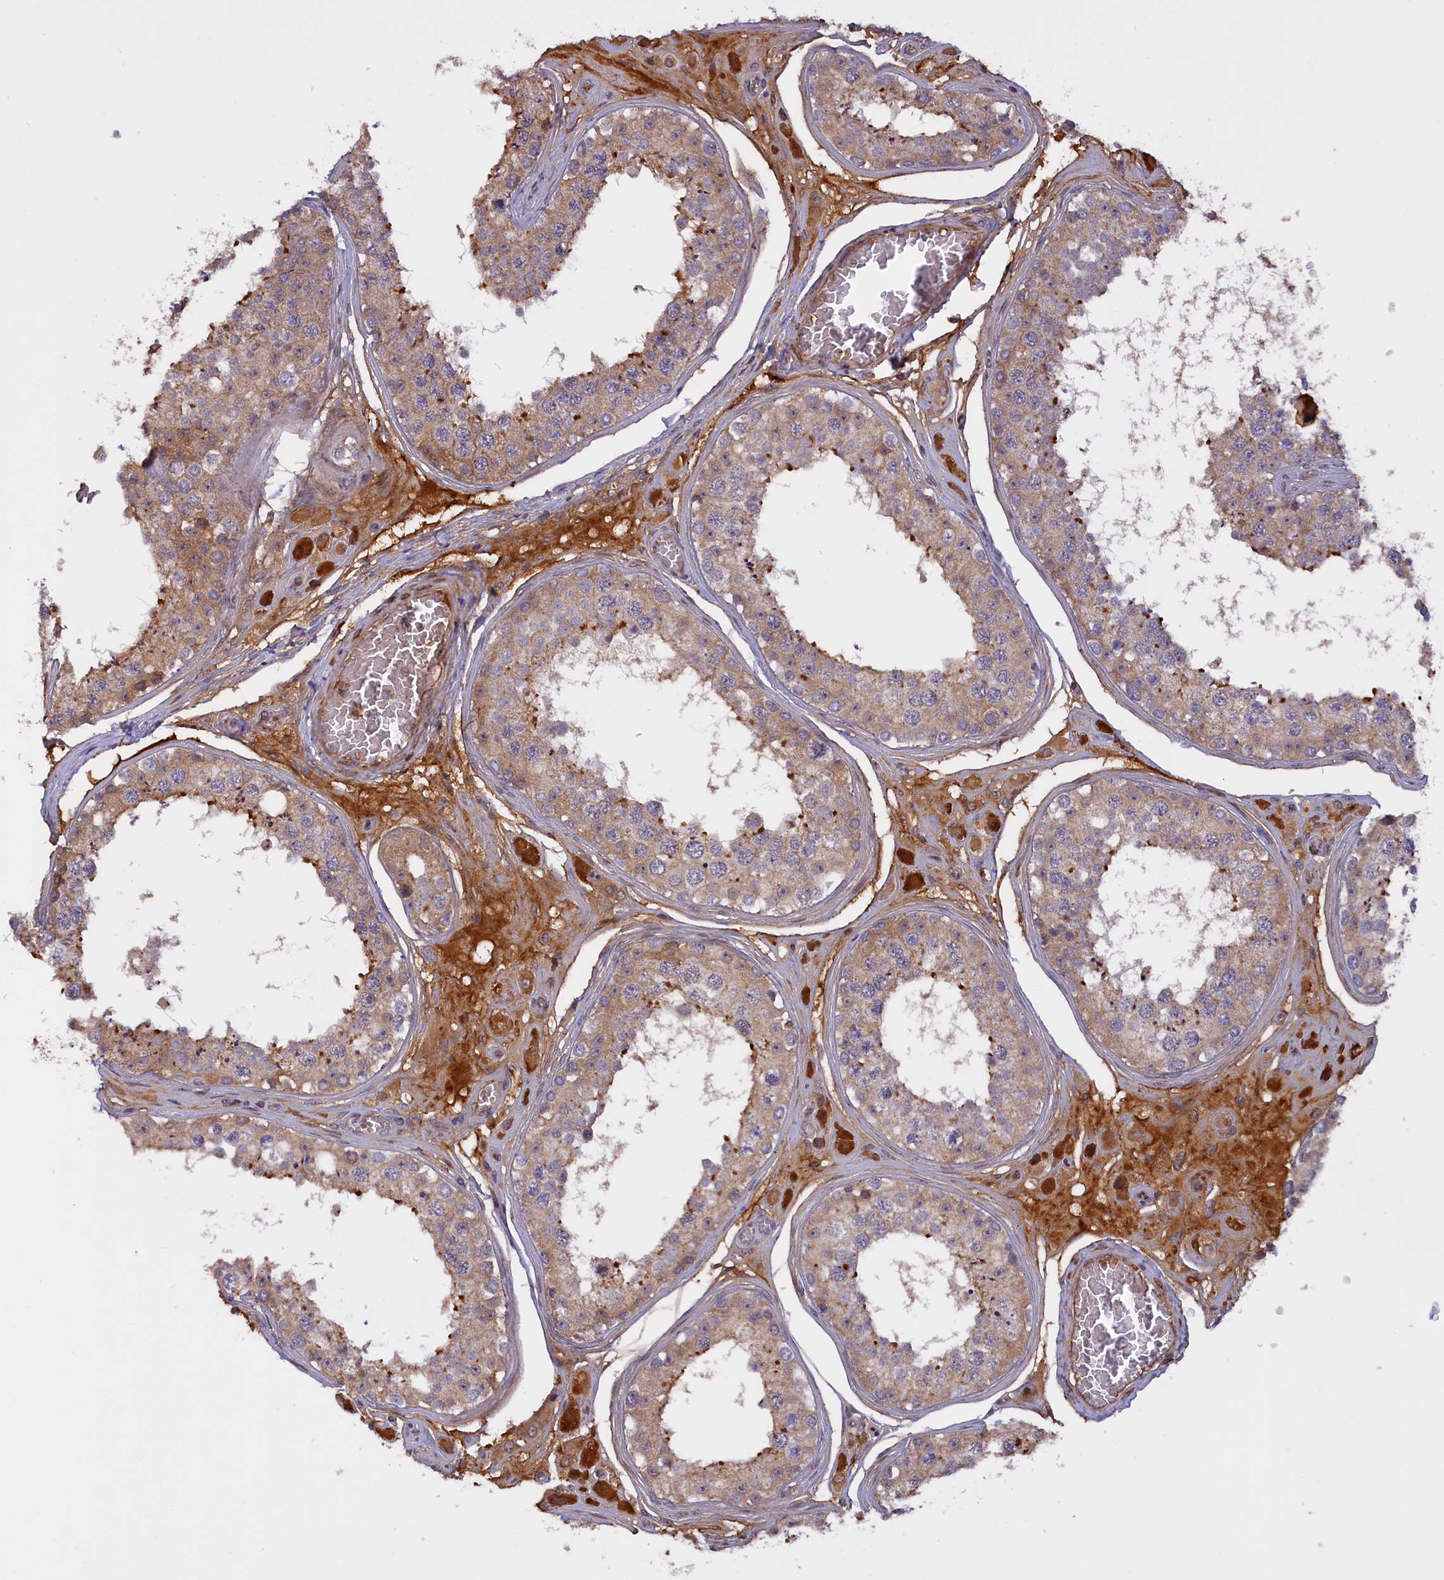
{"staining": {"intensity": "moderate", "quantity": "25%-75%", "location": "cytoplasmic/membranous"}, "tissue": "testis", "cell_type": "Cells in seminiferous ducts", "image_type": "normal", "snomed": [{"axis": "morphology", "description": "Normal tissue, NOS"}, {"axis": "topography", "description": "Testis"}], "caption": "Protein expression analysis of benign testis demonstrates moderate cytoplasmic/membranous positivity in approximately 25%-75% of cells in seminiferous ducts.", "gene": "RRAD", "patient": {"sex": "male", "age": 25}}